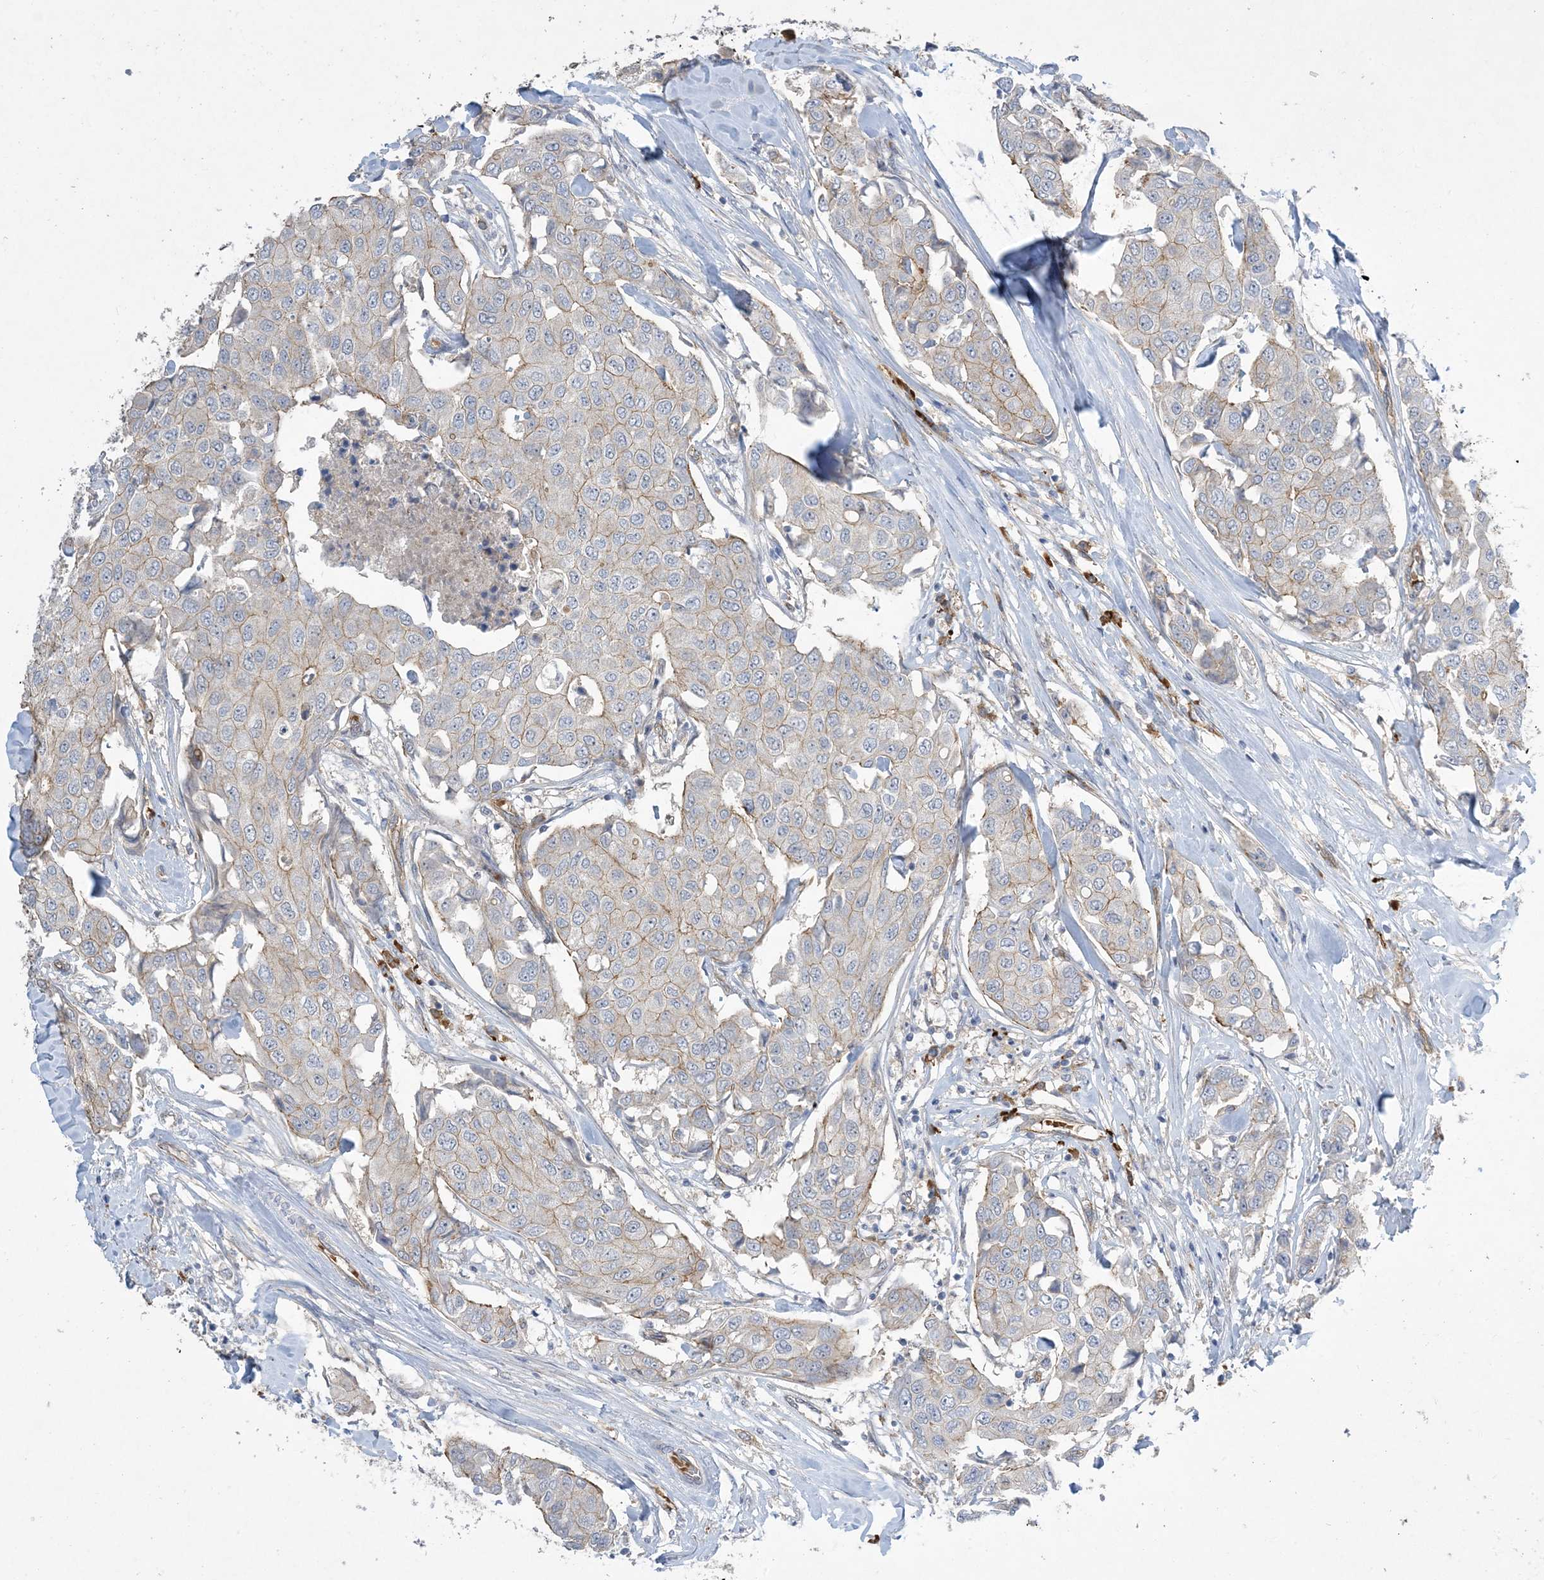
{"staining": {"intensity": "weak", "quantity": "25%-75%", "location": "cytoplasmic/membranous"}, "tissue": "breast cancer", "cell_type": "Tumor cells", "image_type": "cancer", "snomed": [{"axis": "morphology", "description": "Duct carcinoma"}, {"axis": "topography", "description": "Breast"}], "caption": "An image of human breast intraductal carcinoma stained for a protein exhibits weak cytoplasmic/membranous brown staining in tumor cells.", "gene": "AOC1", "patient": {"sex": "female", "age": 80}}